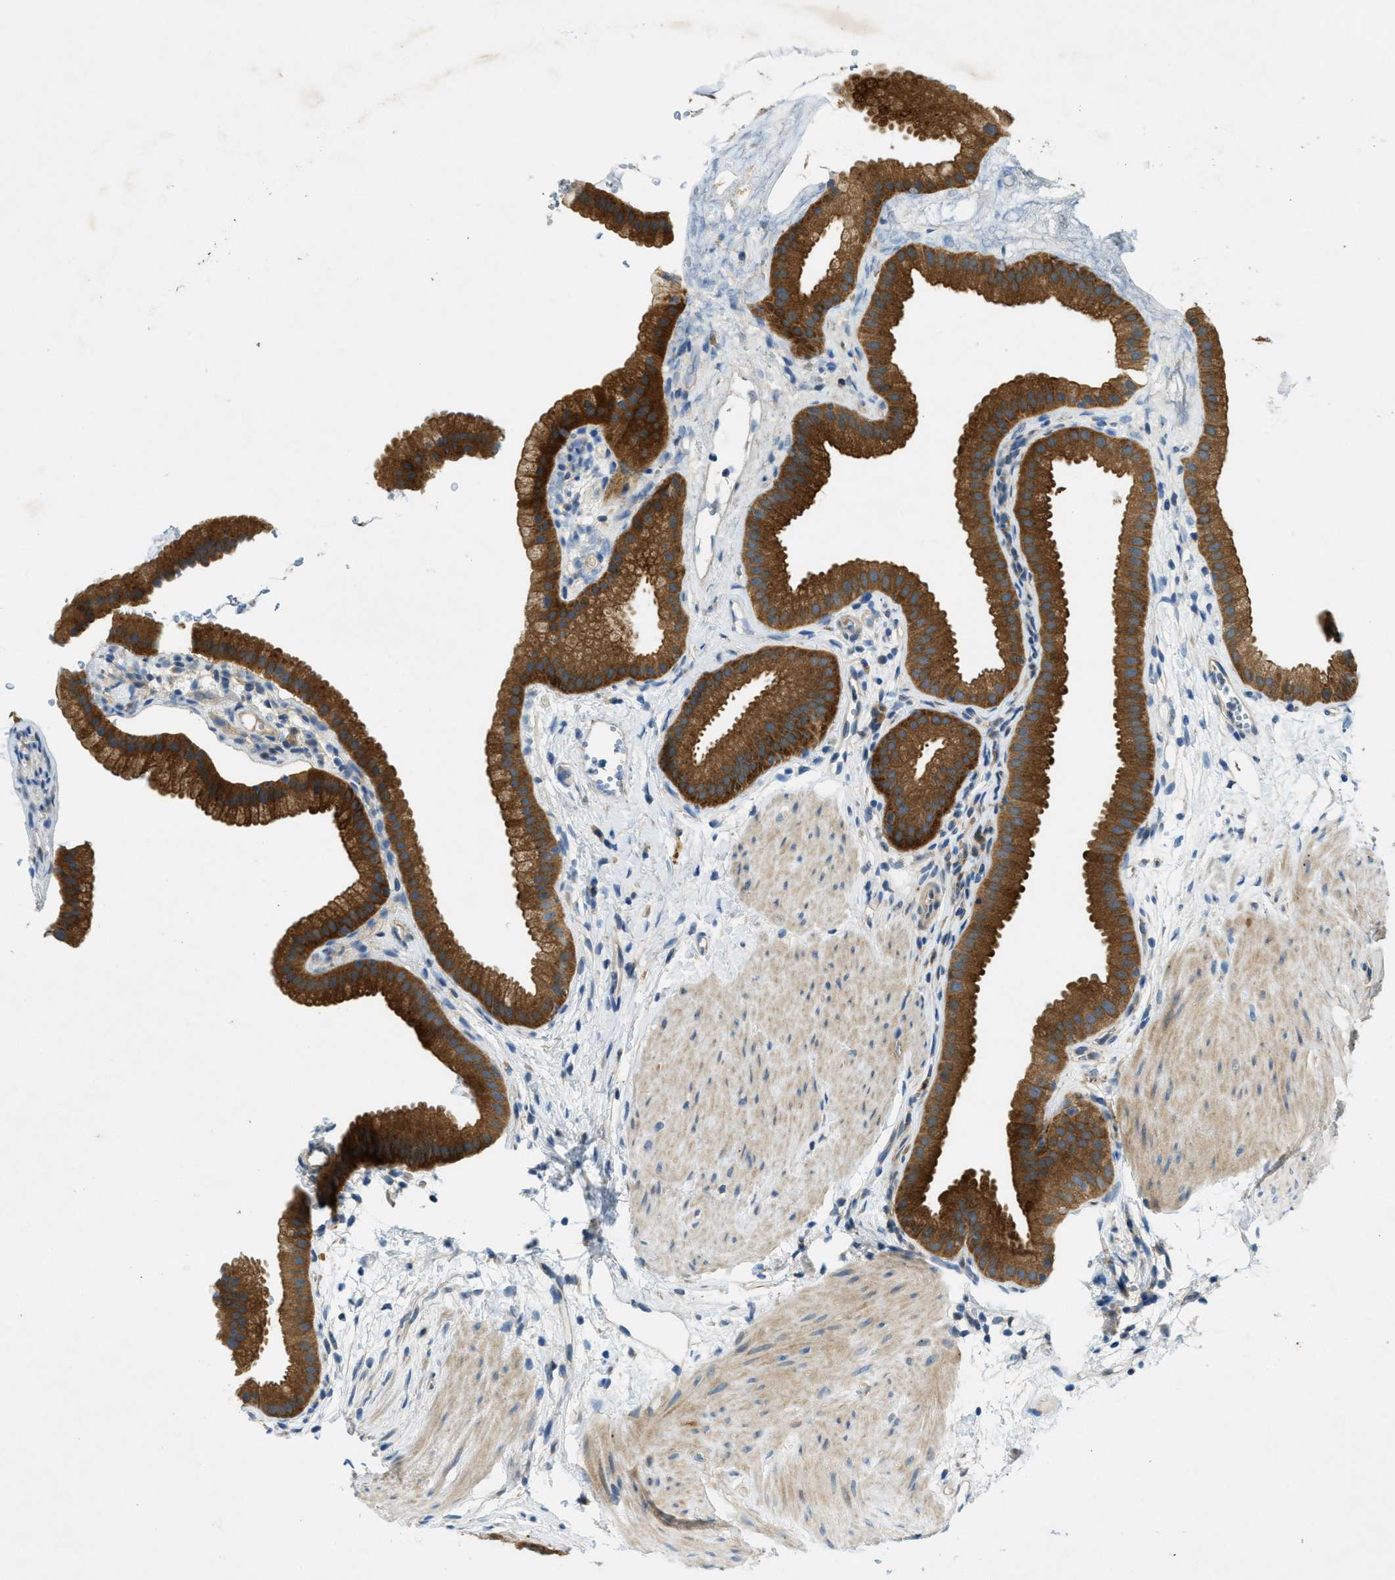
{"staining": {"intensity": "strong", "quantity": ">75%", "location": "cytoplasmic/membranous"}, "tissue": "gallbladder", "cell_type": "Glandular cells", "image_type": "normal", "snomed": [{"axis": "morphology", "description": "Normal tissue, NOS"}, {"axis": "topography", "description": "Gallbladder"}], "caption": "A high amount of strong cytoplasmic/membranous expression is identified in about >75% of glandular cells in unremarkable gallbladder.", "gene": "RIPK2", "patient": {"sex": "female", "age": 64}}